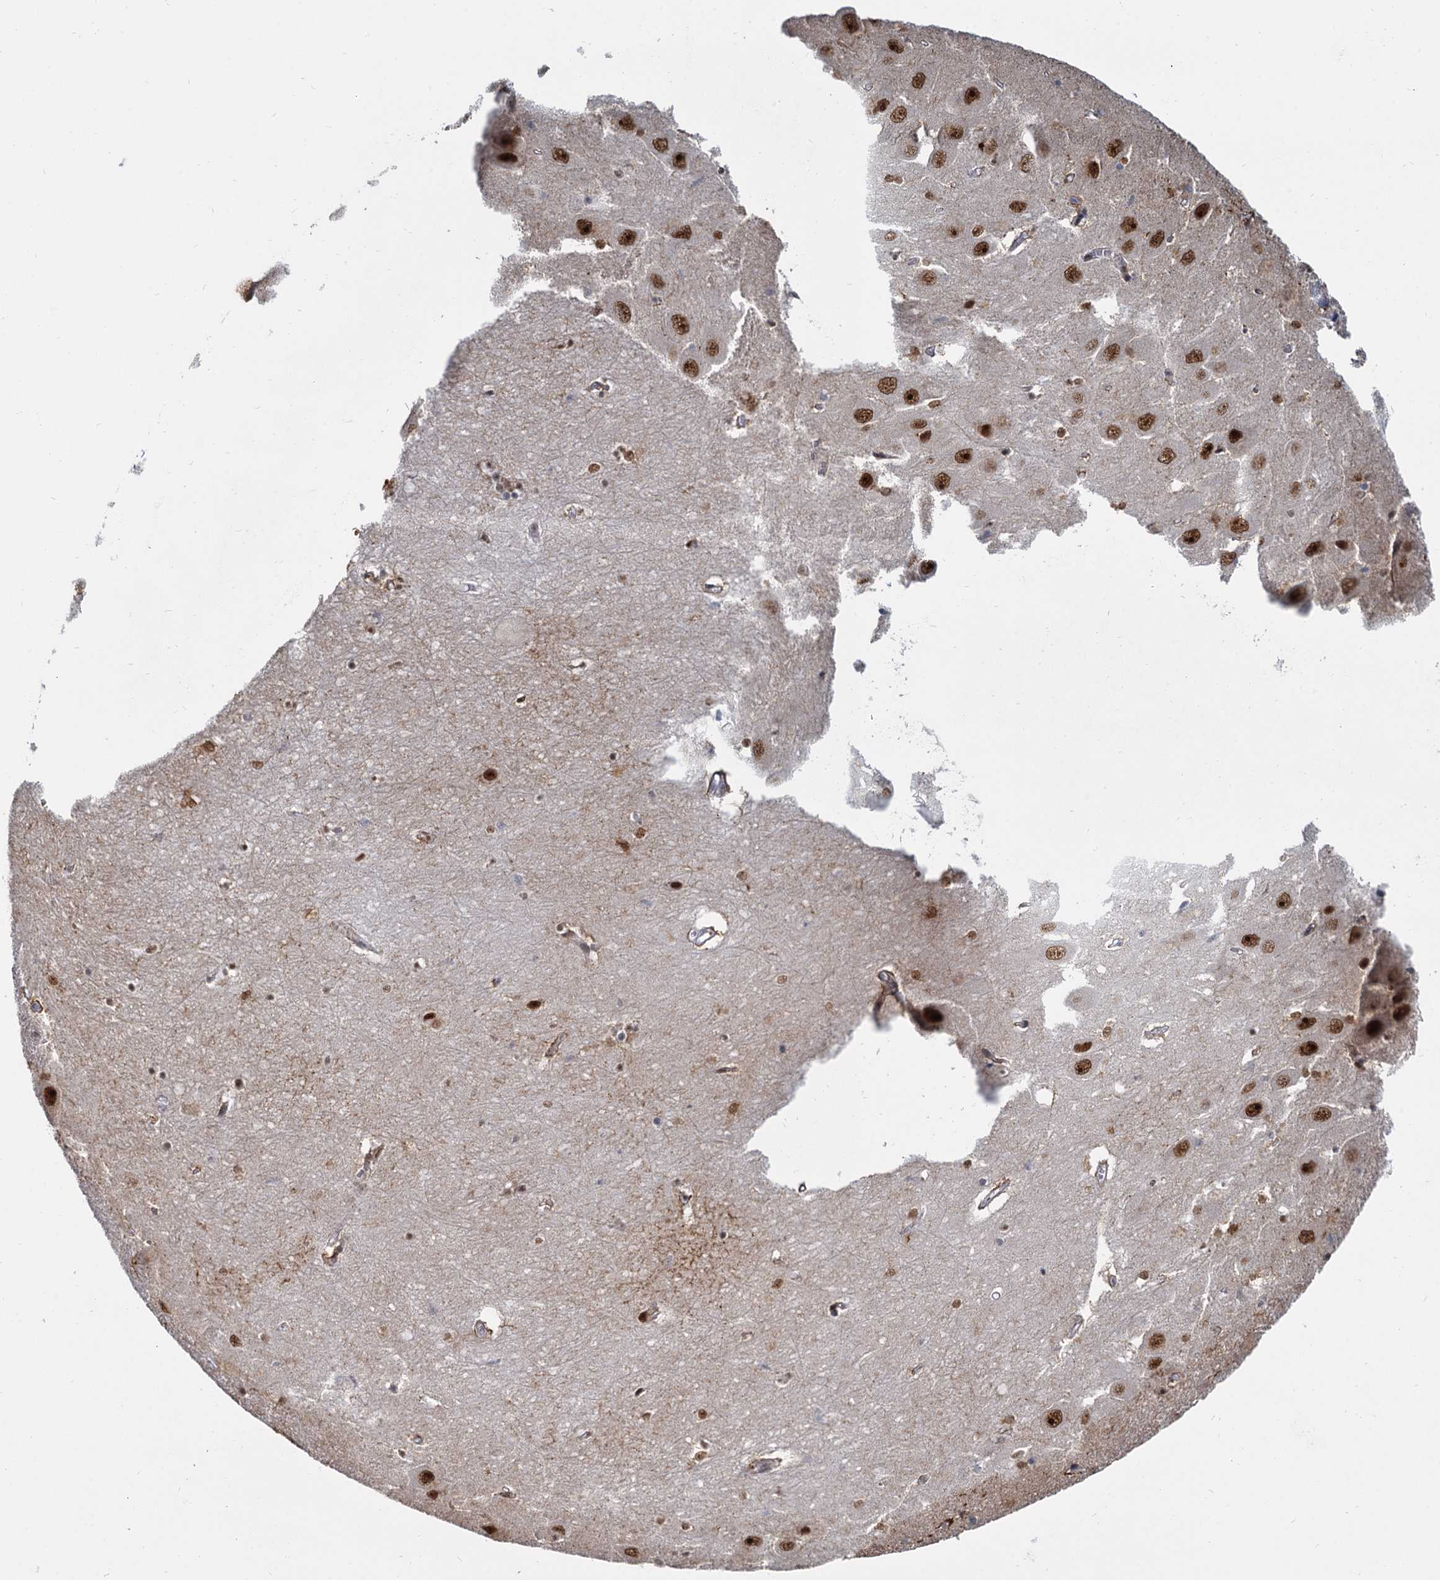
{"staining": {"intensity": "moderate", "quantity": "25%-75%", "location": "nuclear"}, "tissue": "hippocampus", "cell_type": "Glial cells", "image_type": "normal", "snomed": [{"axis": "morphology", "description": "Normal tissue, NOS"}, {"axis": "topography", "description": "Hippocampus"}], "caption": "DAB immunohistochemical staining of normal human hippocampus displays moderate nuclear protein staining in about 25%-75% of glial cells. (Brightfield microscopy of DAB IHC at high magnification).", "gene": "RPRD1A", "patient": {"sex": "female", "age": 64}}